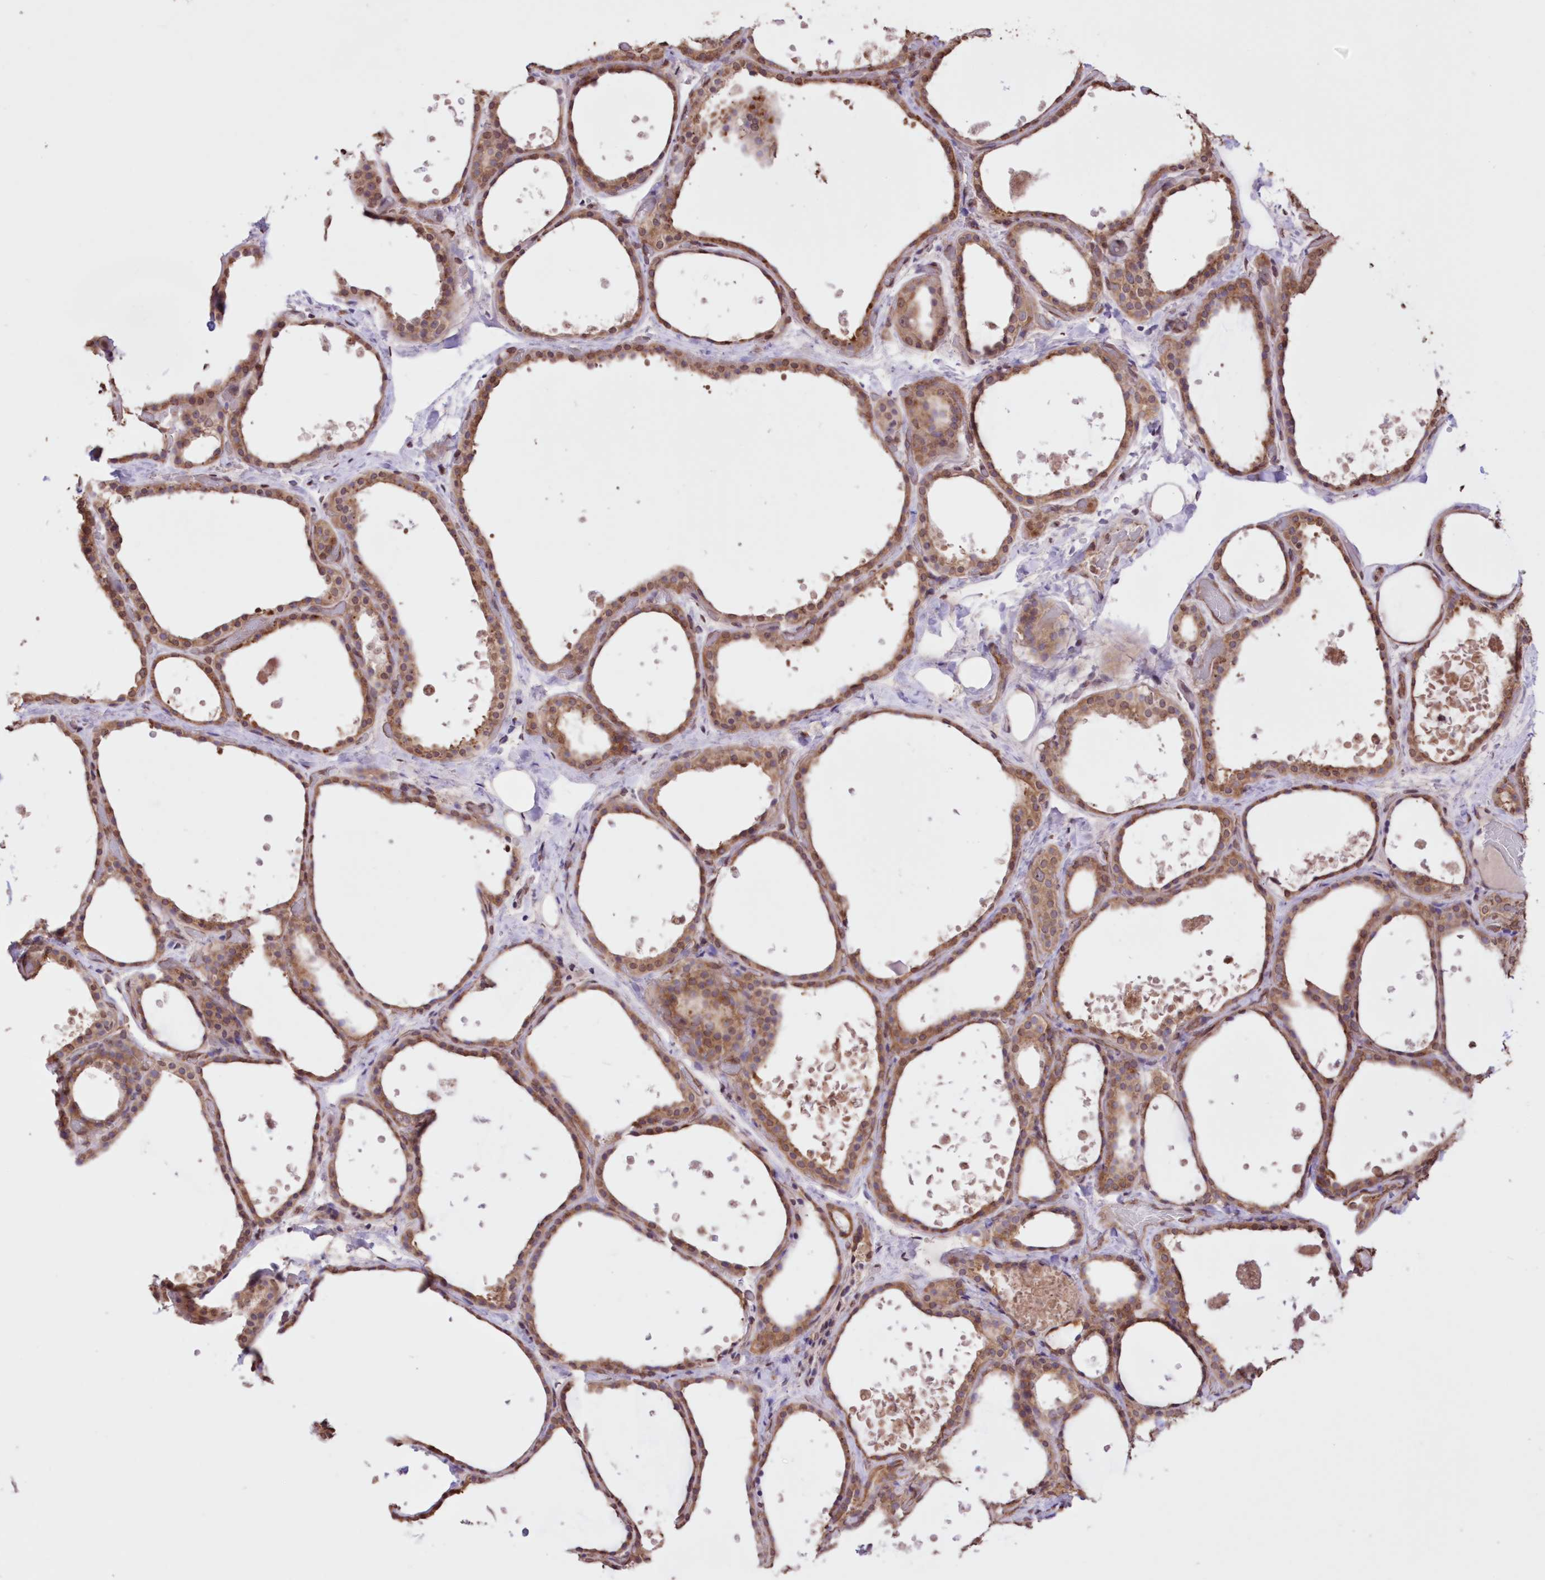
{"staining": {"intensity": "moderate", "quantity": ">75%", "location": "cytoplasmic/membranous"}, "tissue": "thyroid gland", "cell_type": "Glandular cells", "image_type": "normal", "snomed": [{"axis": "morphology", "description": "Normal tissue, NOS"}, {"axis": "topography", "description": "Thyroid gland"}], "caption": "High-magnification brightfield microscopy of unremarkable thyroid gland stained with DAB (brown) and counterstained with hematoxylin (blue). glandular cells exhibit moderate cytoplasmic/membranous staining is appreciated in about>75% of cells.", "gene": "FCHO2", "patient": {"sex": "female", "age": 44}}